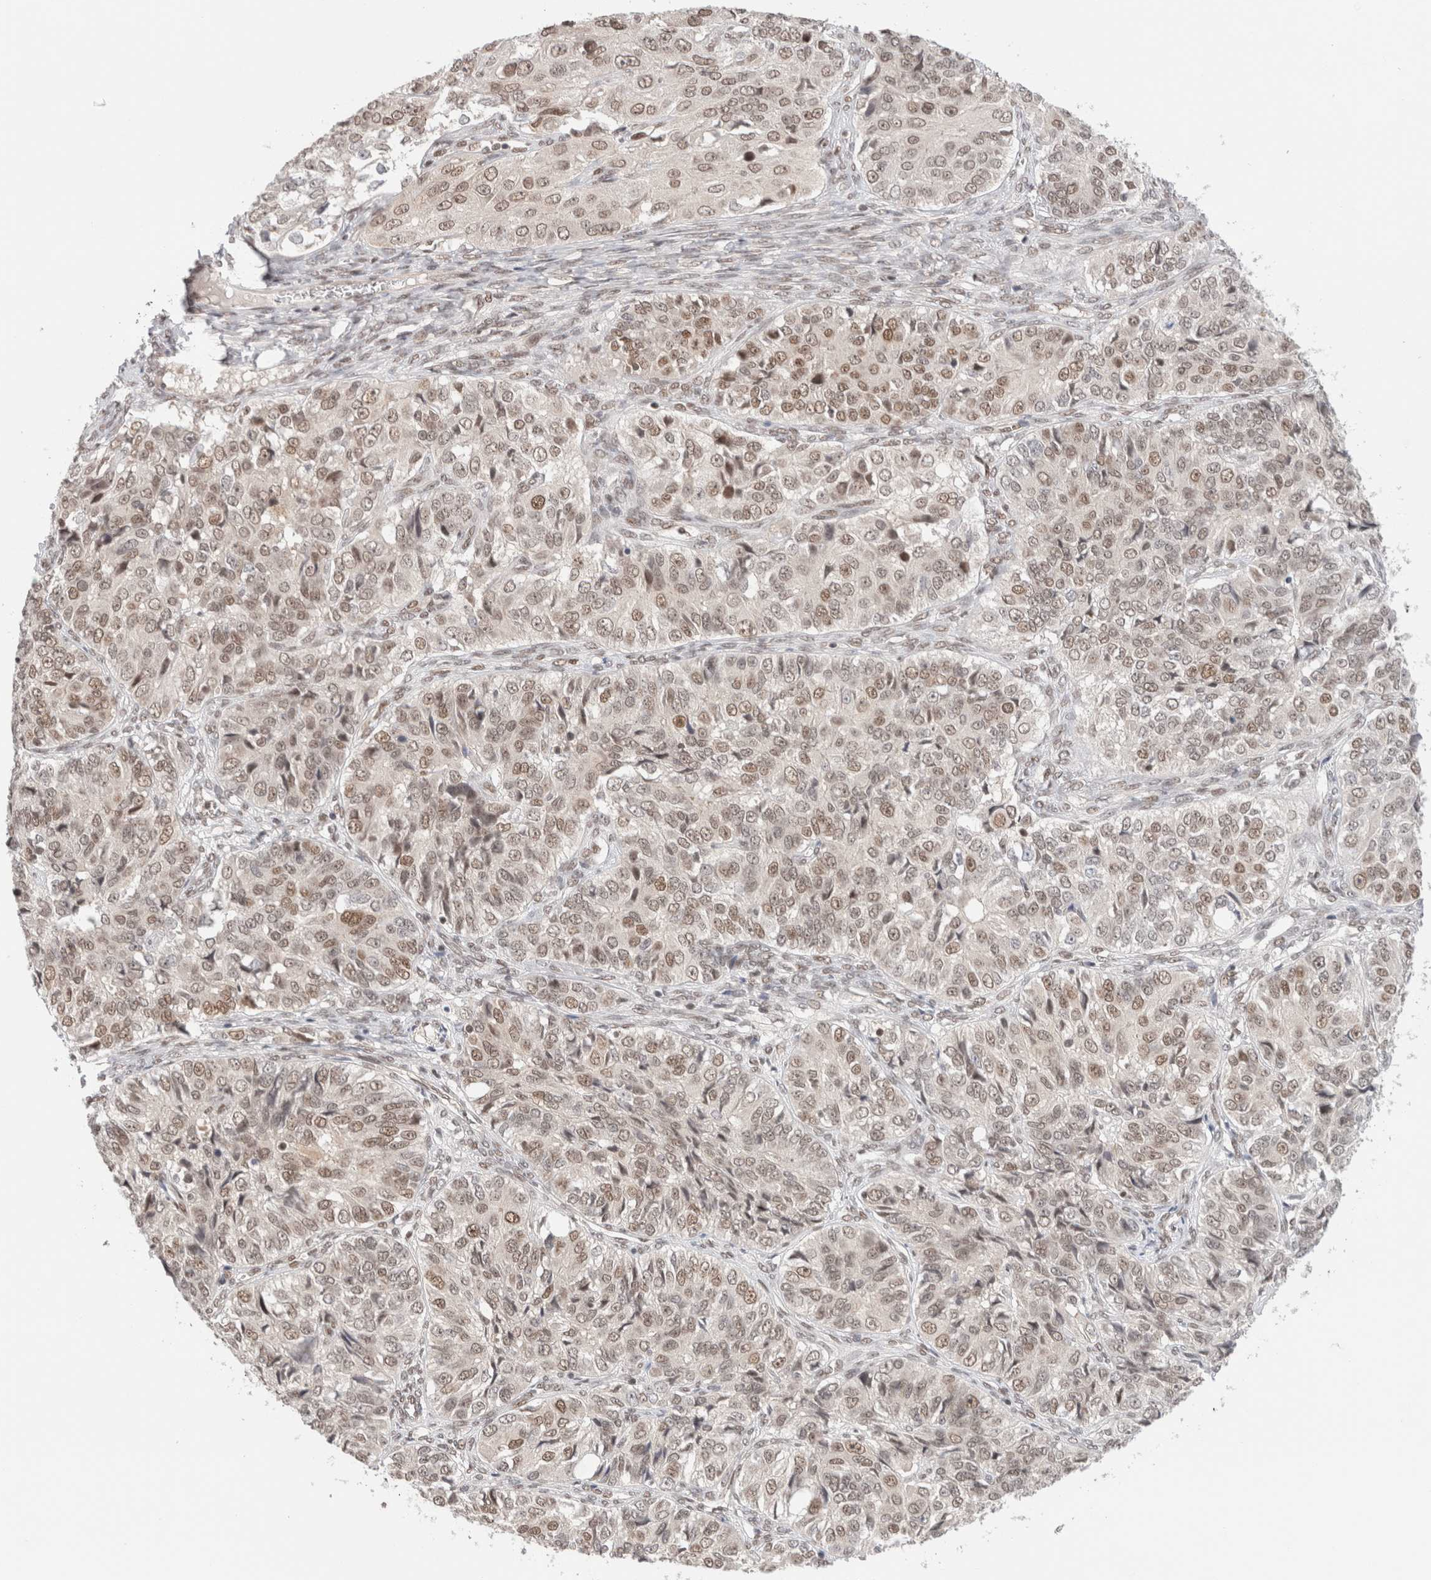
{"staining": {"intensity": "weak", "quantity": ">75%", "location": "nuclear"}, "tissue": "ovarian cancer", "cell_type": "Tumor cells", "image_type": "cancer", "snomed": [{"axis": "morphology", "description": "Carcinoma, endometroid"}, {"axis": "topography", "description": "Ovary"}], "caption": "Ovarian endometroid carcinoma stained with DAB immunohistochemistry displays low levels of weak nuclear expression in approximately >75% of tumor cells. The staining is performed using DAB brown chromogen to label protein expression. The nuclei are counter-stained blue using hematoxylin.", "gene": "GATAD2A", "patient": {"sex": "female", "age": 51}}